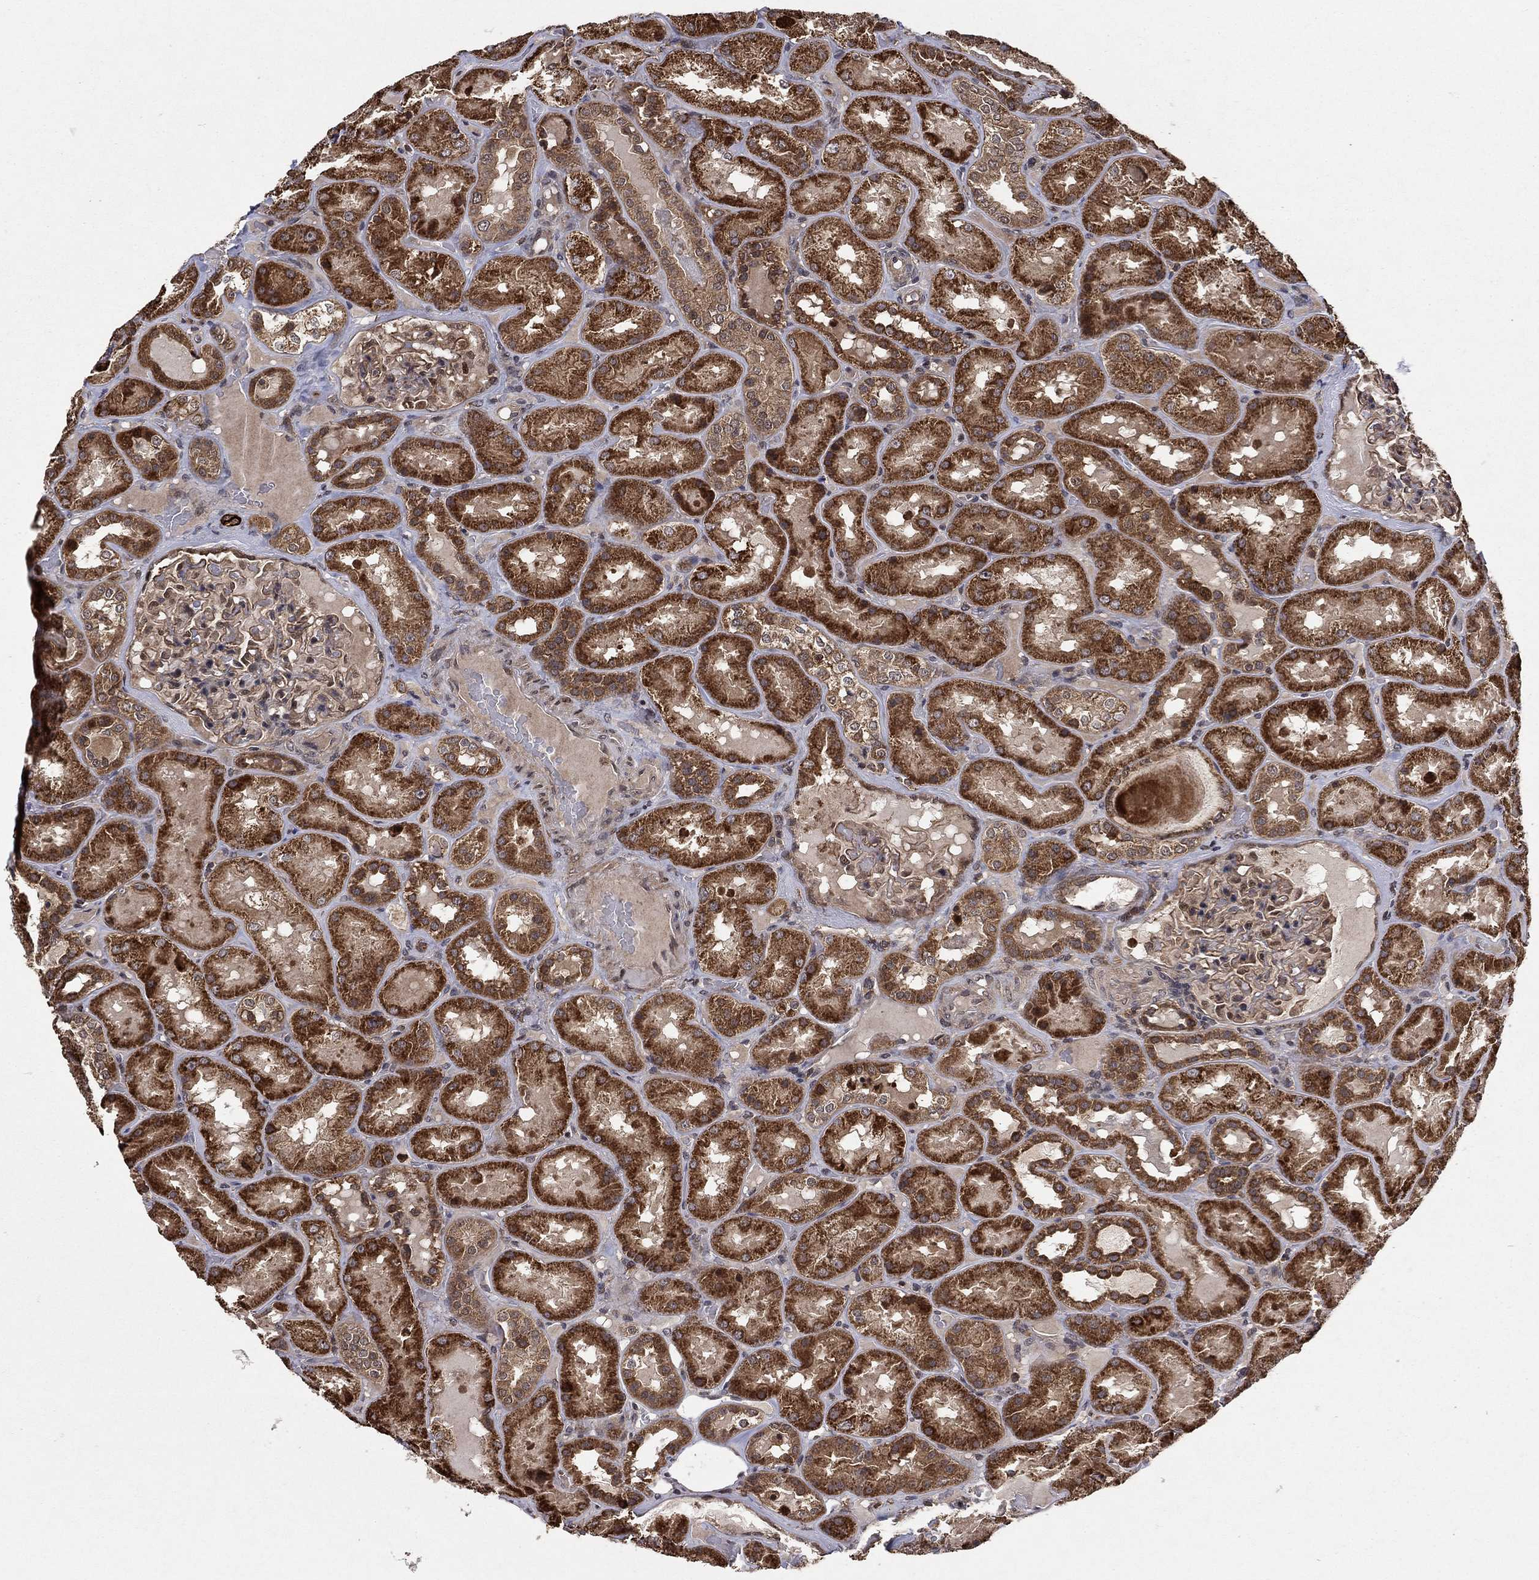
{"staining": {"intensity": "moderate", "quantity": "<25%", "location": "nuclear"}, "tissue": "kidney", "cell_type": "Cells in glomeruli", "image_type": "normal", "snomed": [{"axis": "morphology", "description": "Normal tissue, NOS"}, {"axis": "topography", "description": "Kidney"}], "caption": "Cells in glomeruli reveal low levels of moderate nuclear expression in about <25% of cells in unremarkable human kidney. (brown staining indicates protein expression, while blue staining denotes nuclei).", "gene": "CCDC66", "patient": {"sex": "male", "age": 73}}